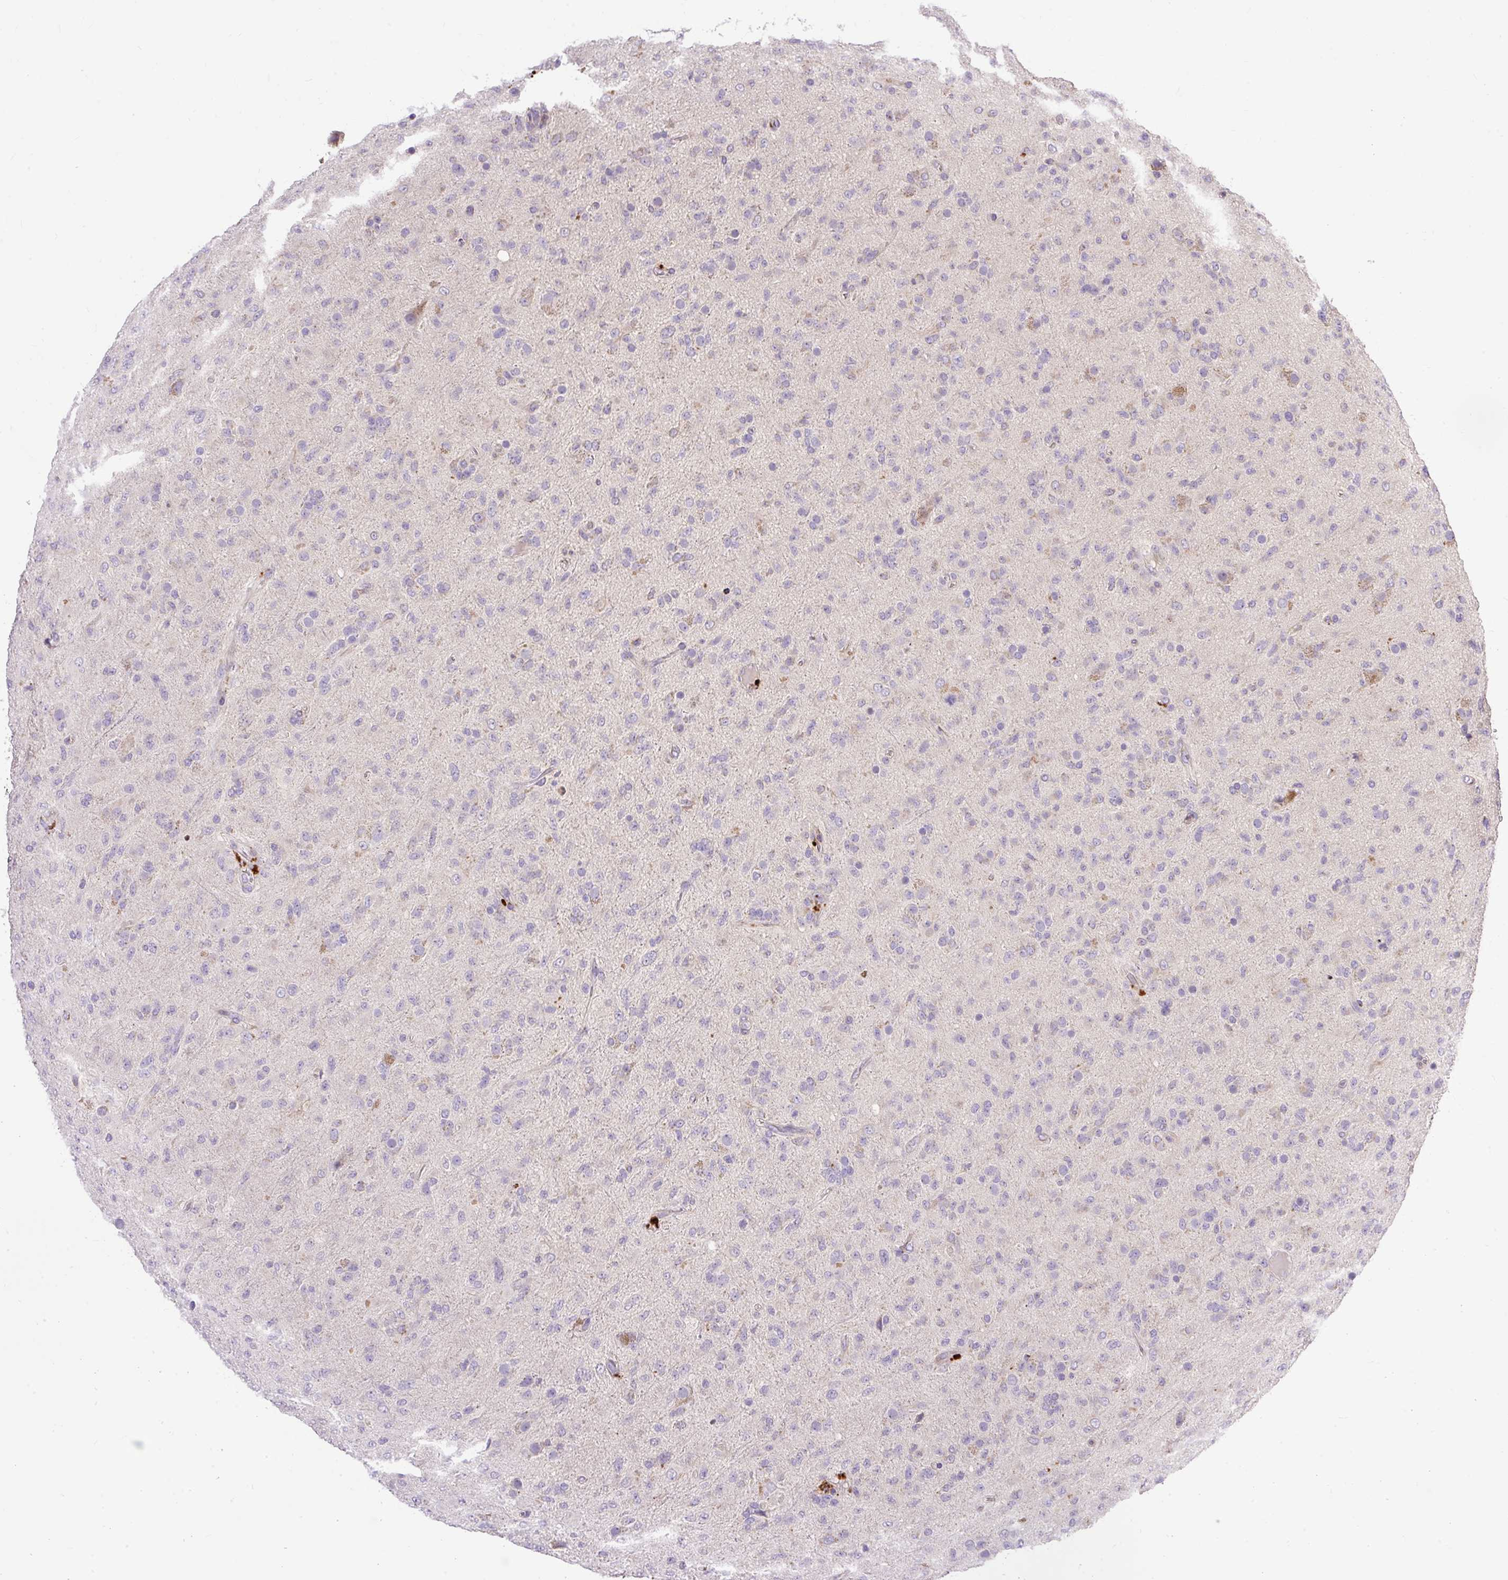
{"staining": {"intensity": "negative", "quantity": "none", "location": "none"}, "tissue": "glioma", "cell_type": "Tumor cells", "image_type": "cancer", "snomed": [{"axis": "morphology", "description": "Glioma, malignant, Low grade"}, {"axis": "topography", "description": "Brain"}], "caption": "Malignant glioma (low-grade) was stained to show a protein in brown. There is no significant positivity in tumor cells.", "gene": "HEXB", "patient": {"sex": "male", "age": 65}}